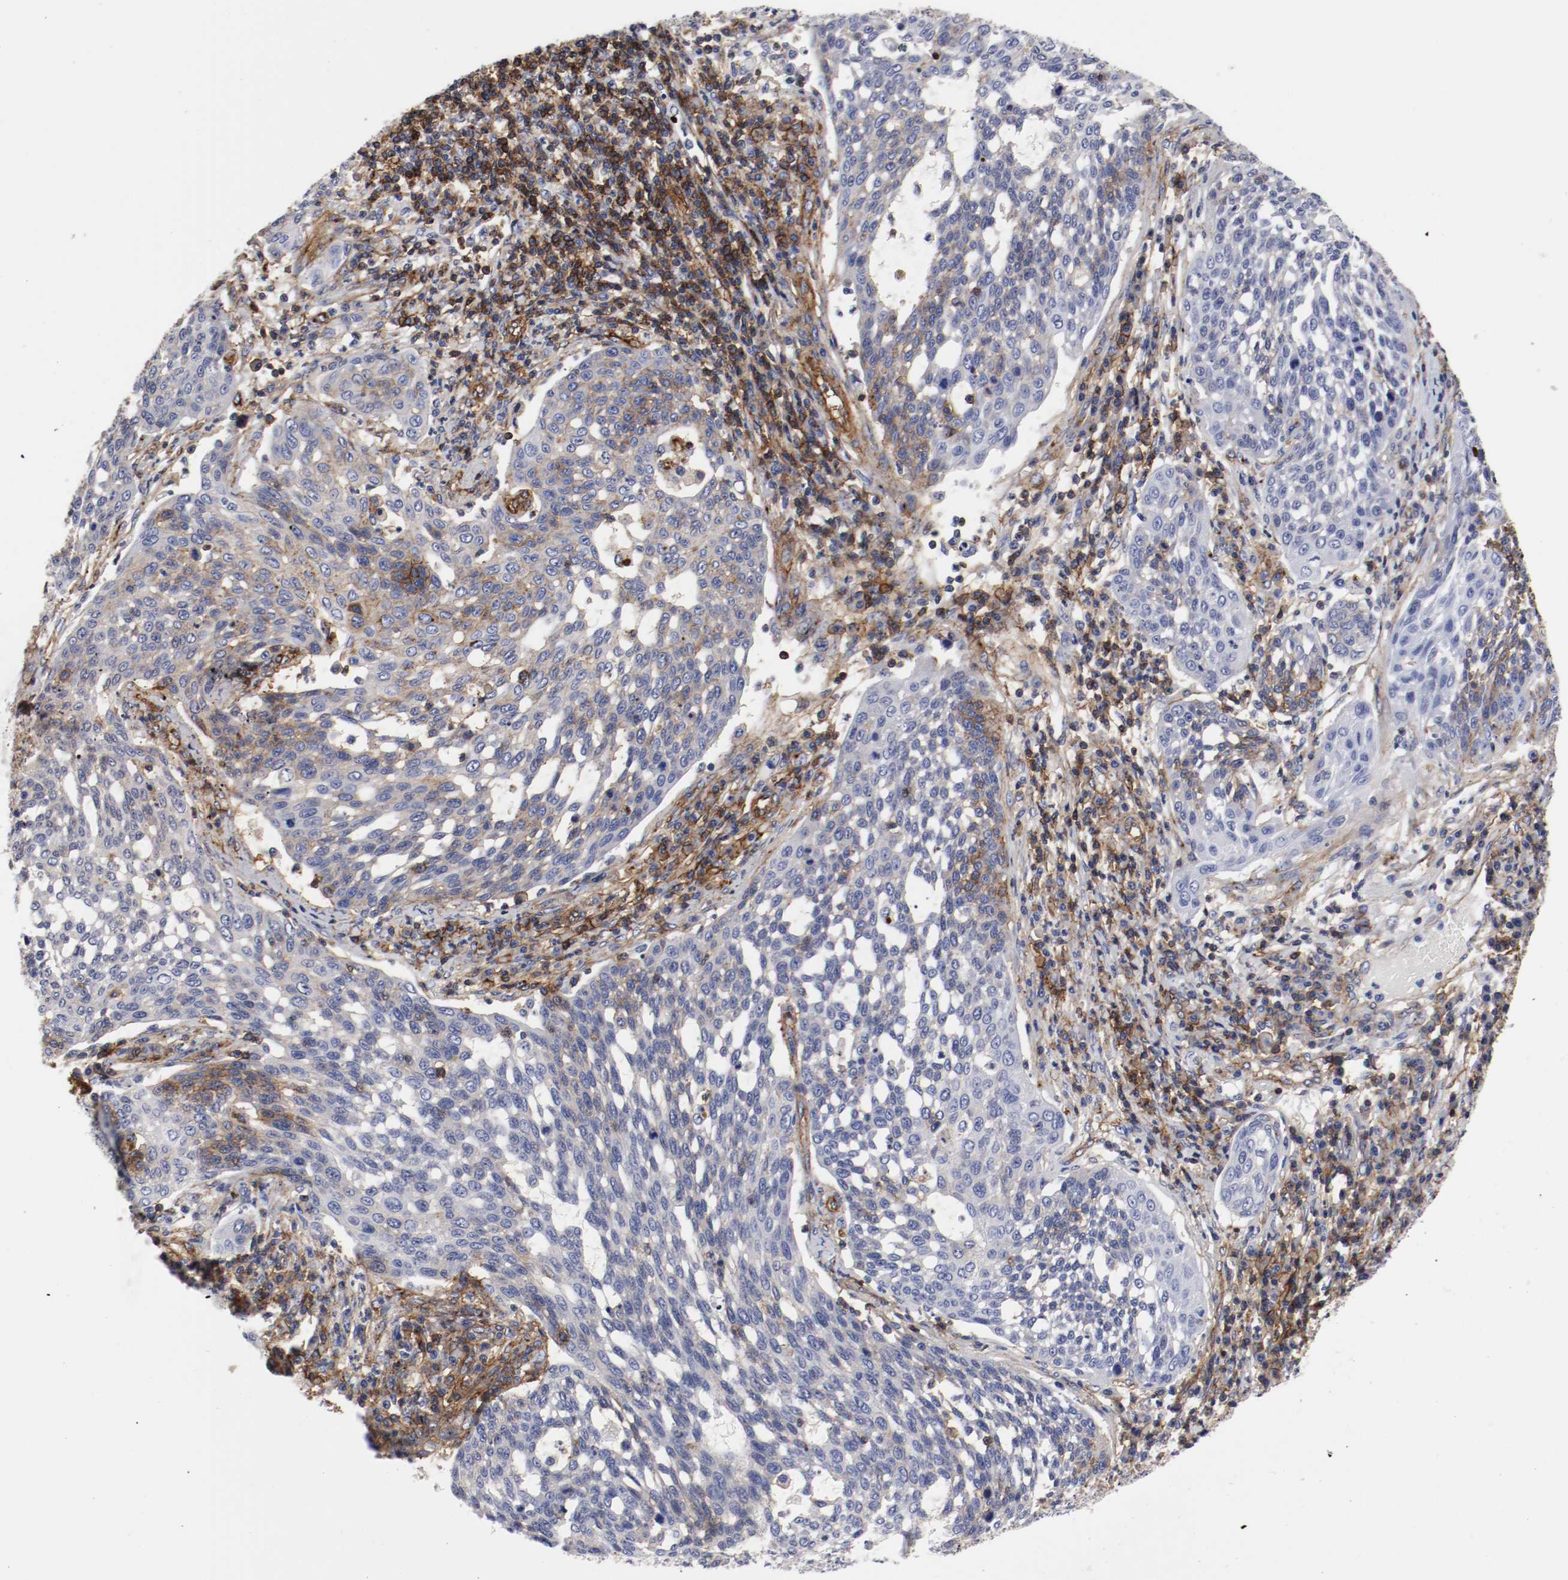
{"staining": {"intensity": "moderate", "quantity": "25%-75%", "location": "cytoplasmic/membranous"}, "tissue": "cervical cancer", "cell_type": "Tumor cells", "image_type": "cancer", "snomed": [{"axis": "morphology", "description": "Squamous cell carcinoma, NOS"}, {"axis": "topography", "description": "Cervix"}], "caption": "Cervical squamous cell carcinoma was stained to show a protein in brown. There is medium levels of moderate cytoplasmic/membranous positivity in about 25%-75% of tumor cells. The protein of interest is shown in brown color, while the nuclei are stained blue.", "gene": "IFITM1", "patient": {"sex": "female", "age": 34}}